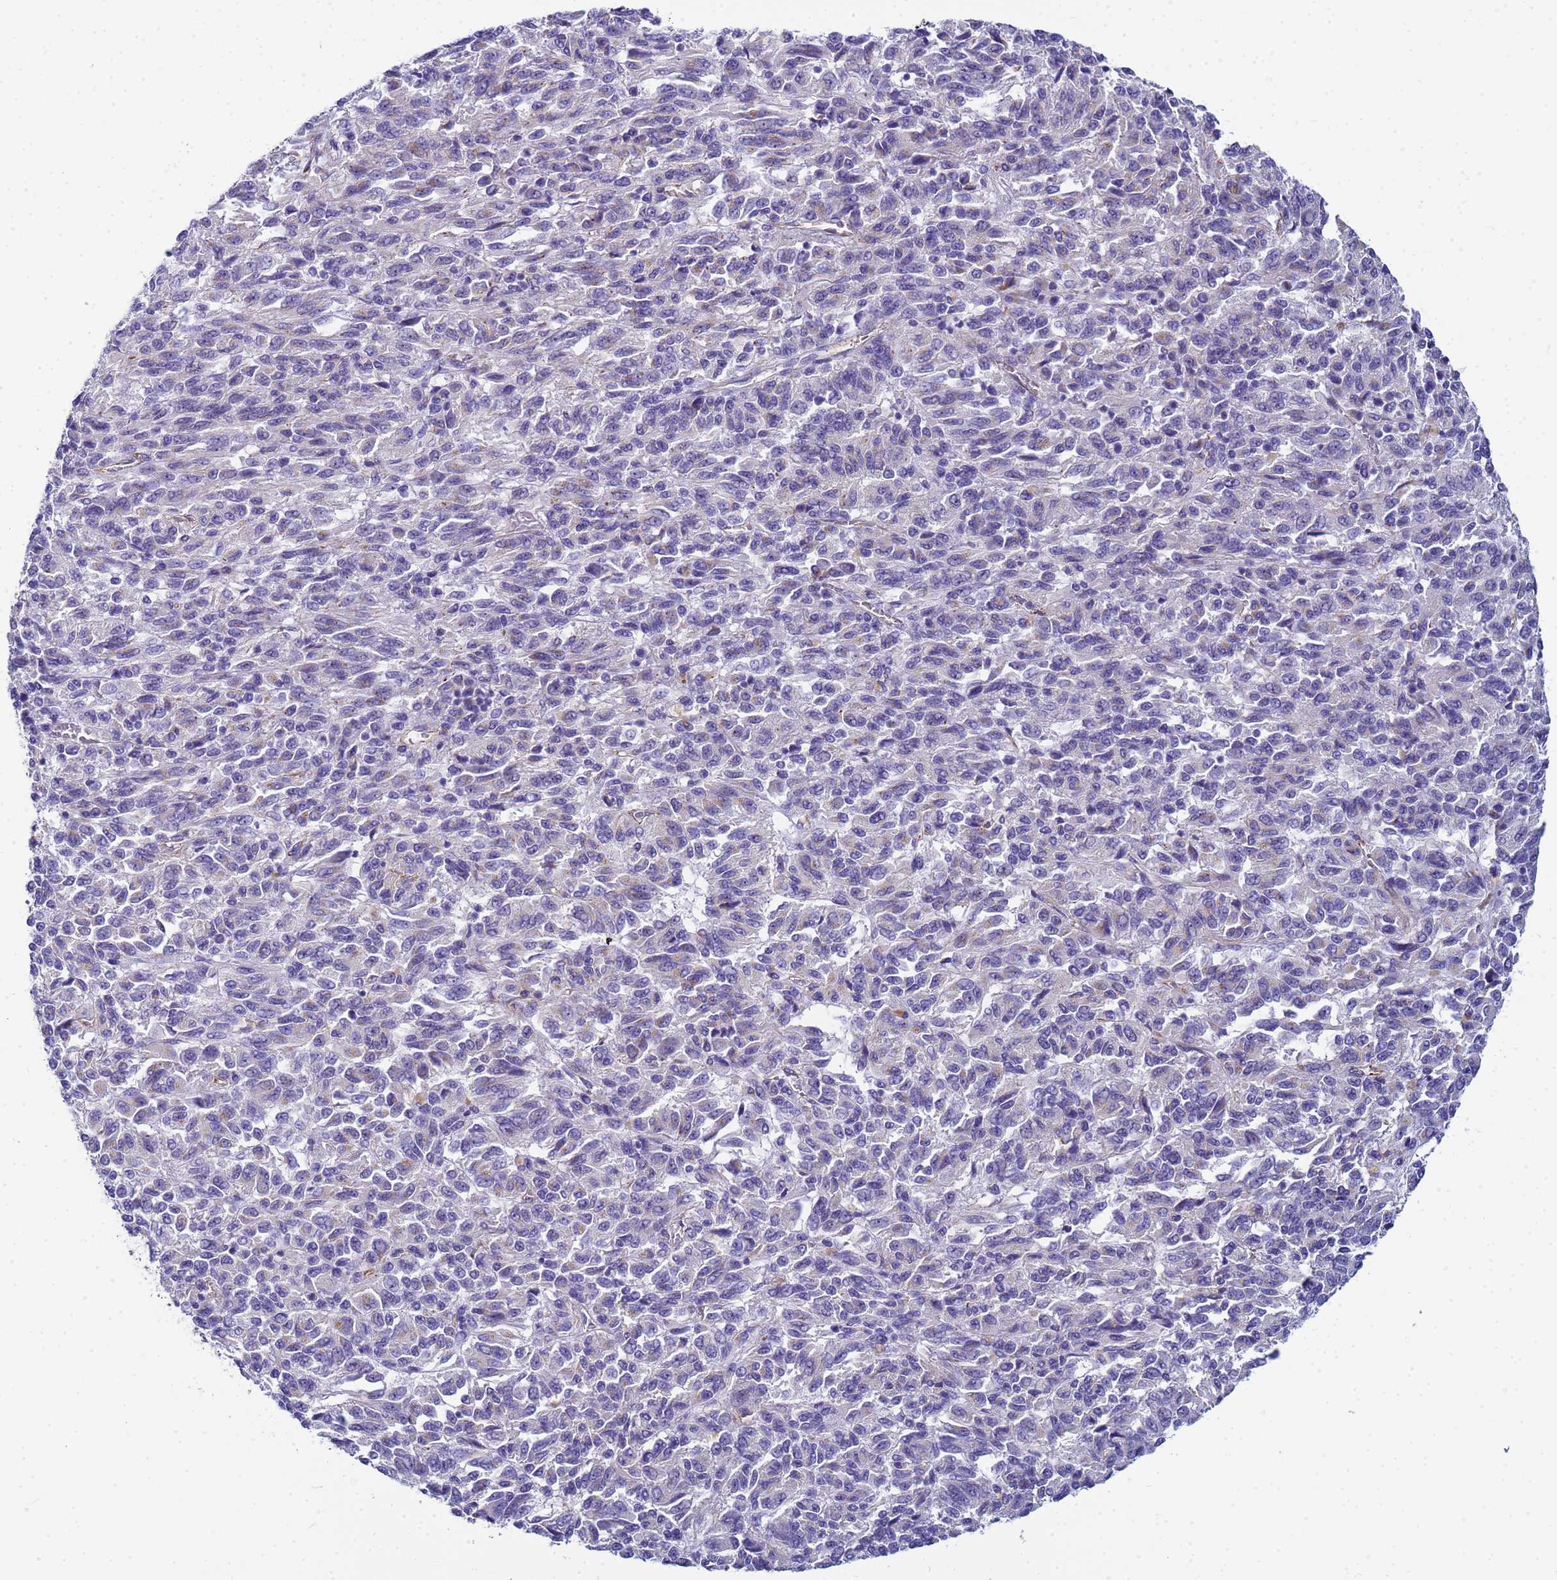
{"staining": {"intensity": "negative", "quantity": "none", "location": "none"}, "tissue": "melanoma", "cell_type": "Tumor cells", "image_type": "cancer", "snomed": [{"axis": "morphology", "description": "Malignant melanoma, Metastatic site"}, {"axis": "topography", "description": "Lung"}], "caption": "High magnification brightfield microscopy of melanoma stained with DAB (3,3'-diaminobenzidine) (brown) and counterstained with hematoxylin (blue): tumor cells show no significant positivity.", "gene": "UBXN2B", "patient": {"sex": "male", "age": 64}}